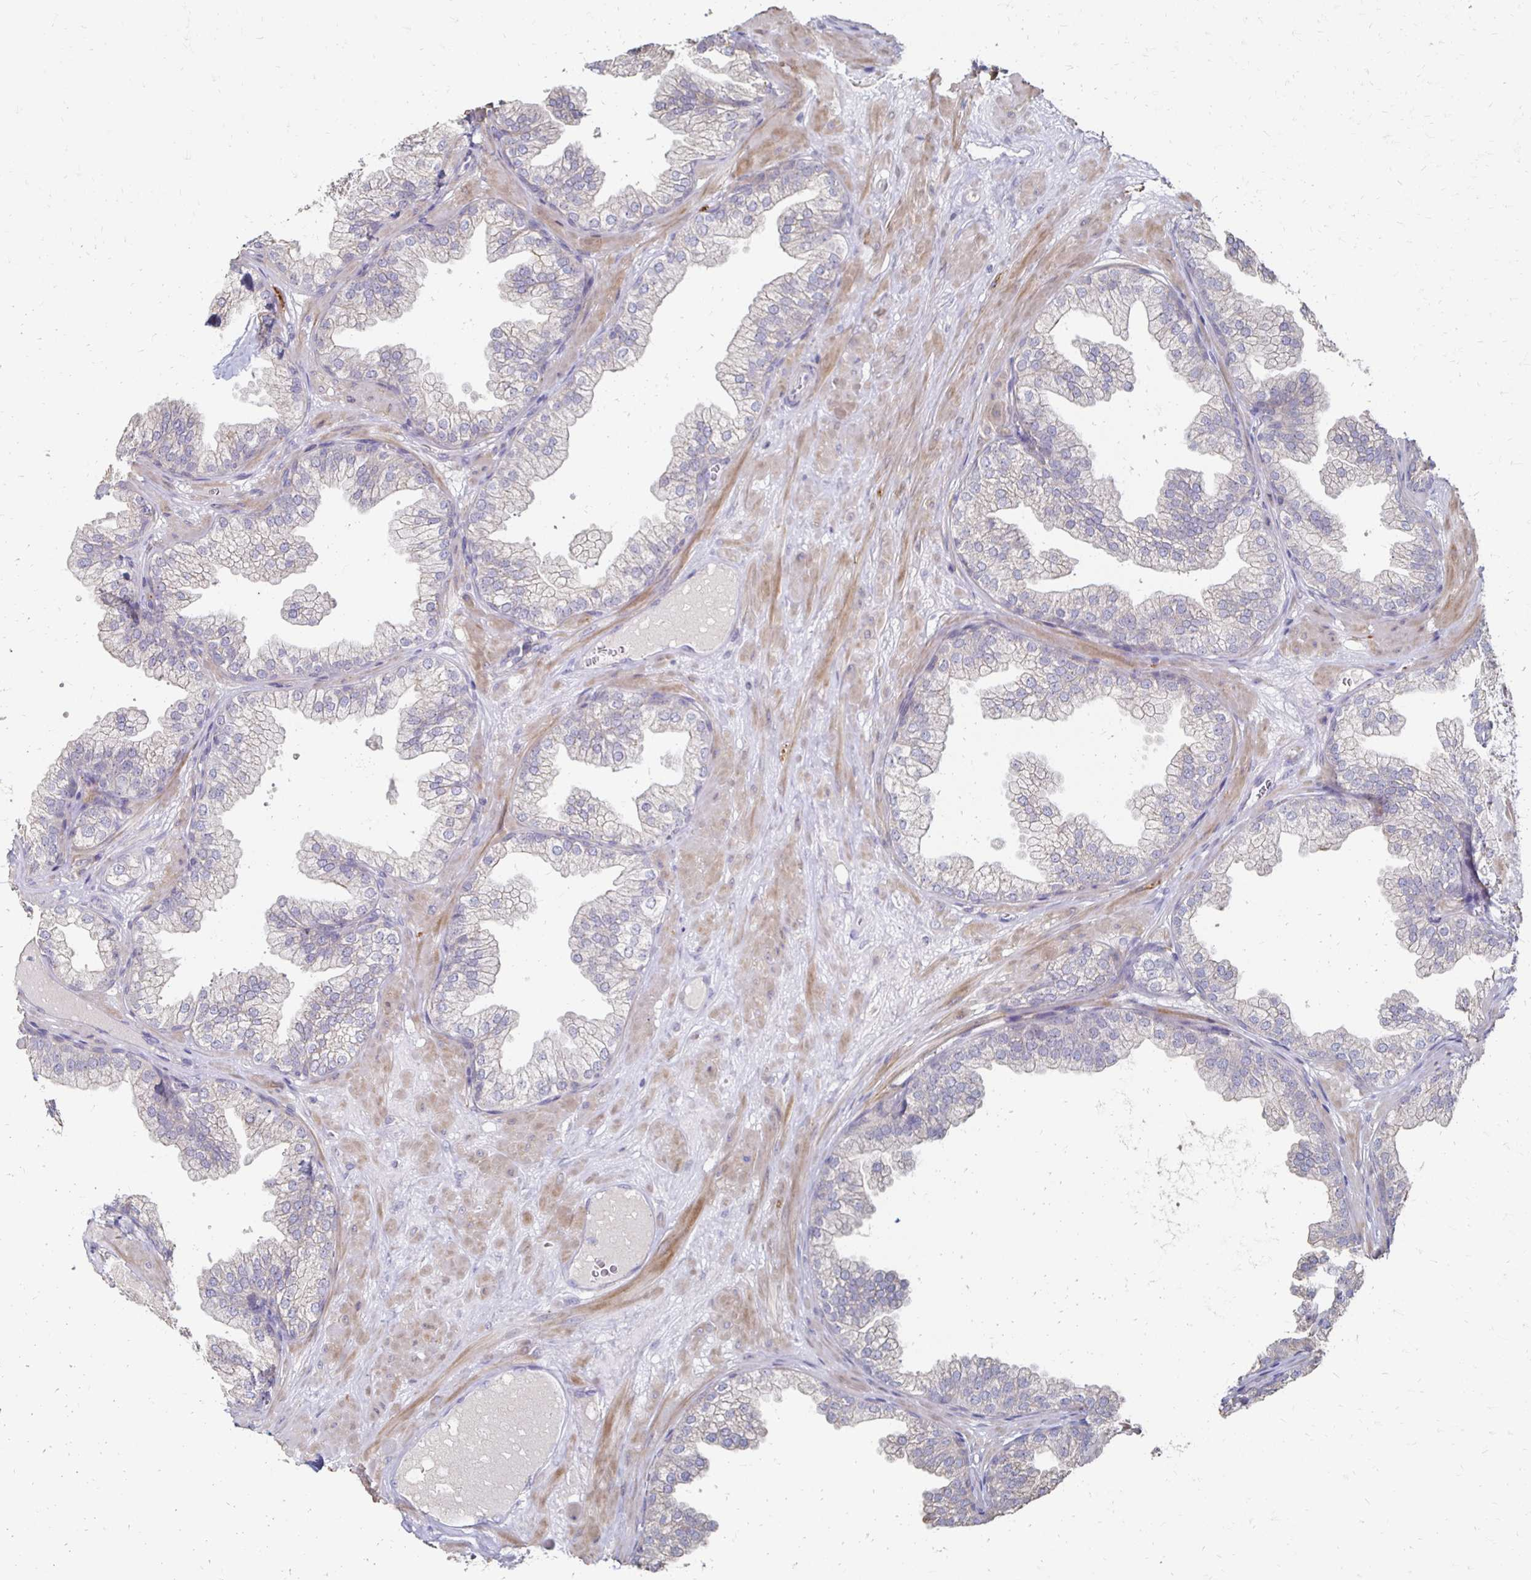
{"staining": {"intensity": "weak", "quantity": "<25%", "location": "cytoplasmic/membranous"}, "tissue": "prostate", "cell_type": "Glandular cells", "image_type": "normal", "snomed": [{"axis": "morphology", "description": "Normal tissue, NOS"}, {"axis": "topography", "description": "Prostate"}], "caption": "IHC of normal human prostate displays no expression in glandular cells.", "gene": "ZNF727", "patient": {"sex": "male", "age": 37}}